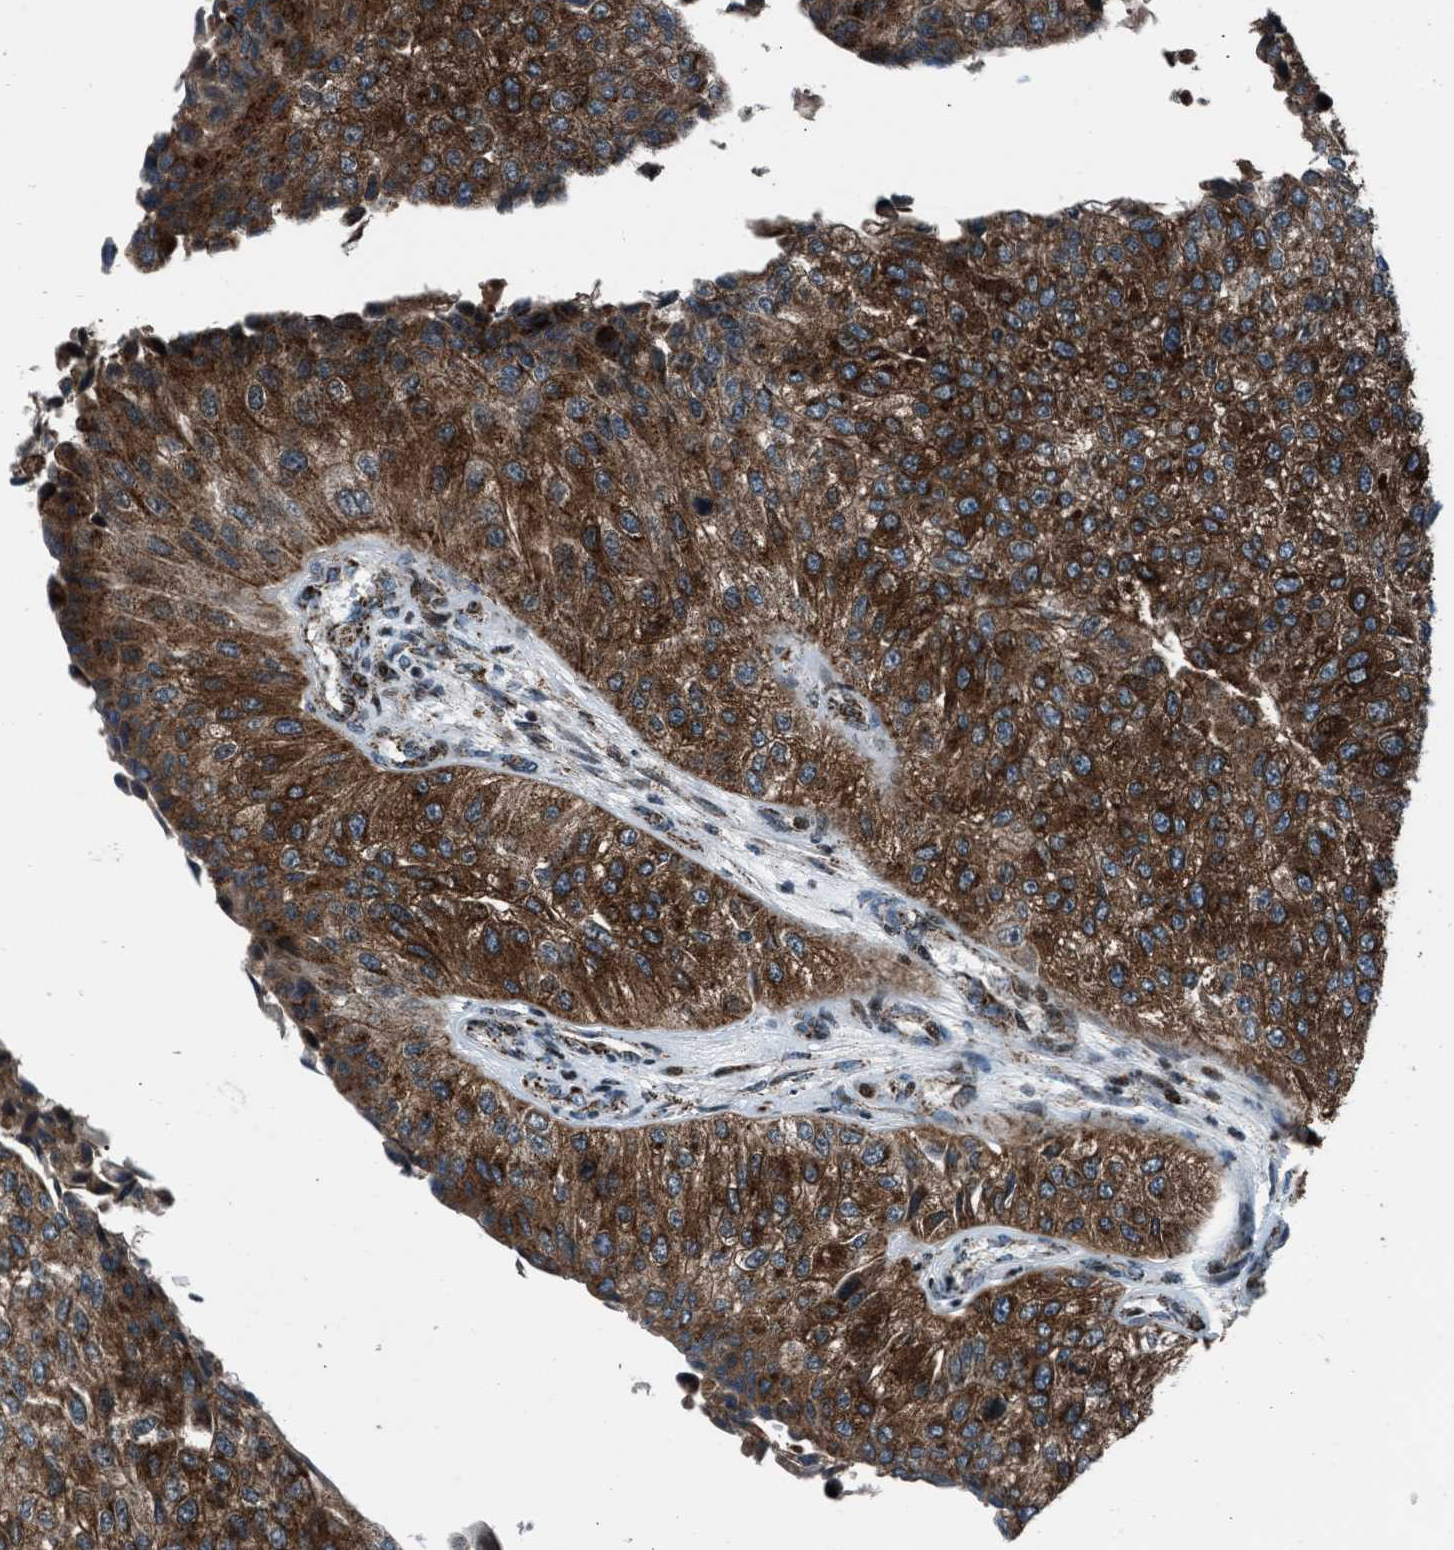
{"staining": {"intensity": "strong", "quantity": ">75%", "location": "cytoplasmic/membranous"}, "tissue": "urothelial cancer", "cell_type": "Tumor cells", "image_type": "cancer", "snomed": [{"axis": "morphology", "description": "Urothelial carcinoma, High grade"}, {"axis": "topography", "description": "Kidney"}, {"axis": "topography", "description": "Urinary bladder"}], "caption": "There is high levels of strong cytoplasmic/membranous positivity in tumor cells of high-grade urothelial carcinoma, as demonstrated by immunohistochemical staining (brown color).", "gene": "MORC3", "patient": {"sex": "male", "age": 77}}